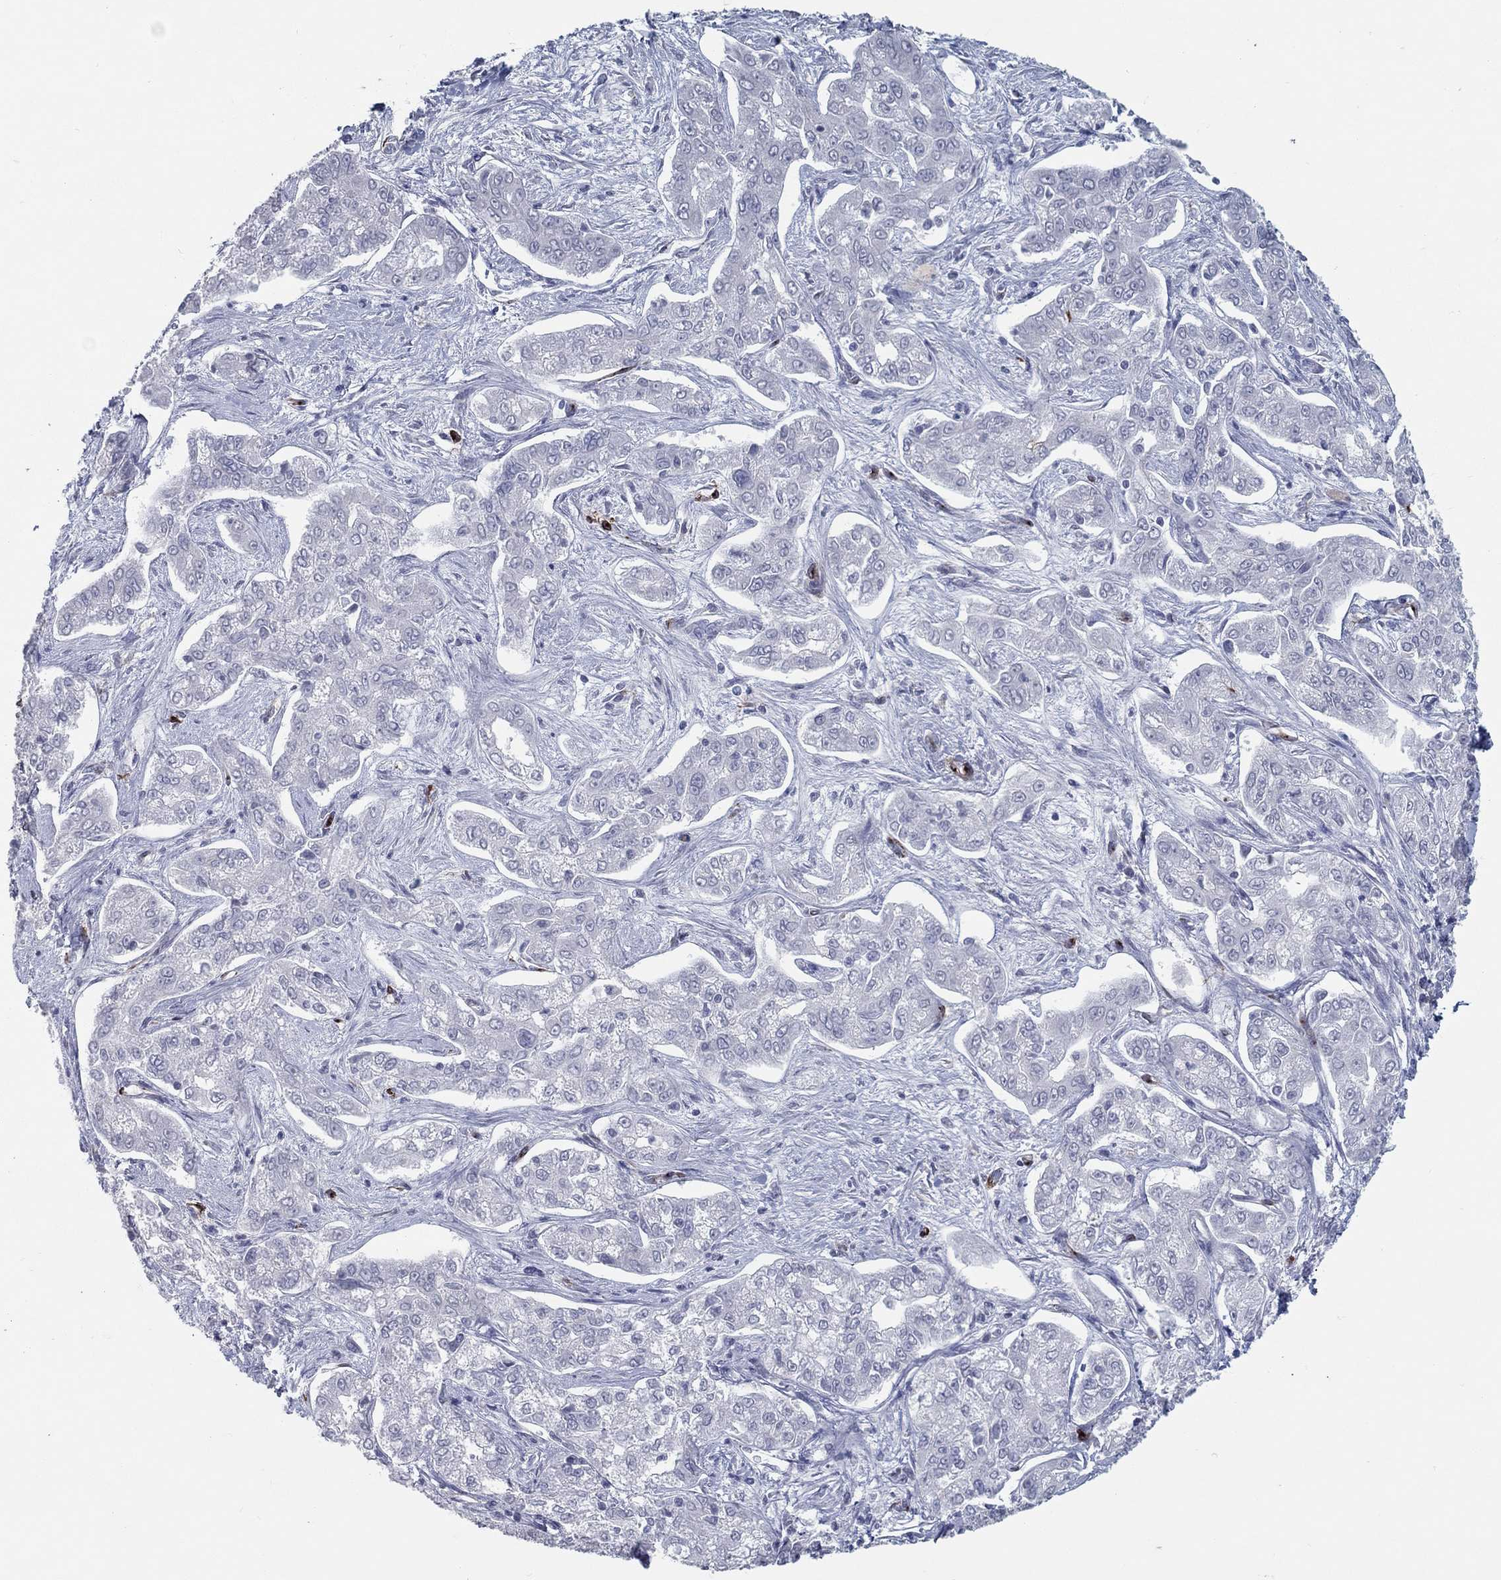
{"staining": {"intensity": "negative", "quantity": "none", "location": "none"}, "tissue": "liver cancer", "cell_type": "Tumor cells", "image_type": "cancer", "snomed": [{"axis": "morphology", "description": "Cholangiocarcinoma"}, {"axis": "topography", "description": "Liver"}], "caption": "This image is of cholangiocarcinoma (liver) stained with immunohistochemistry (IHC) to label a protein in brown with the nuclei are counter-stained blue. There is no staining in tumor cells.", "gene": "ACE2", "patient": {"sex": "female", "age": 47}}